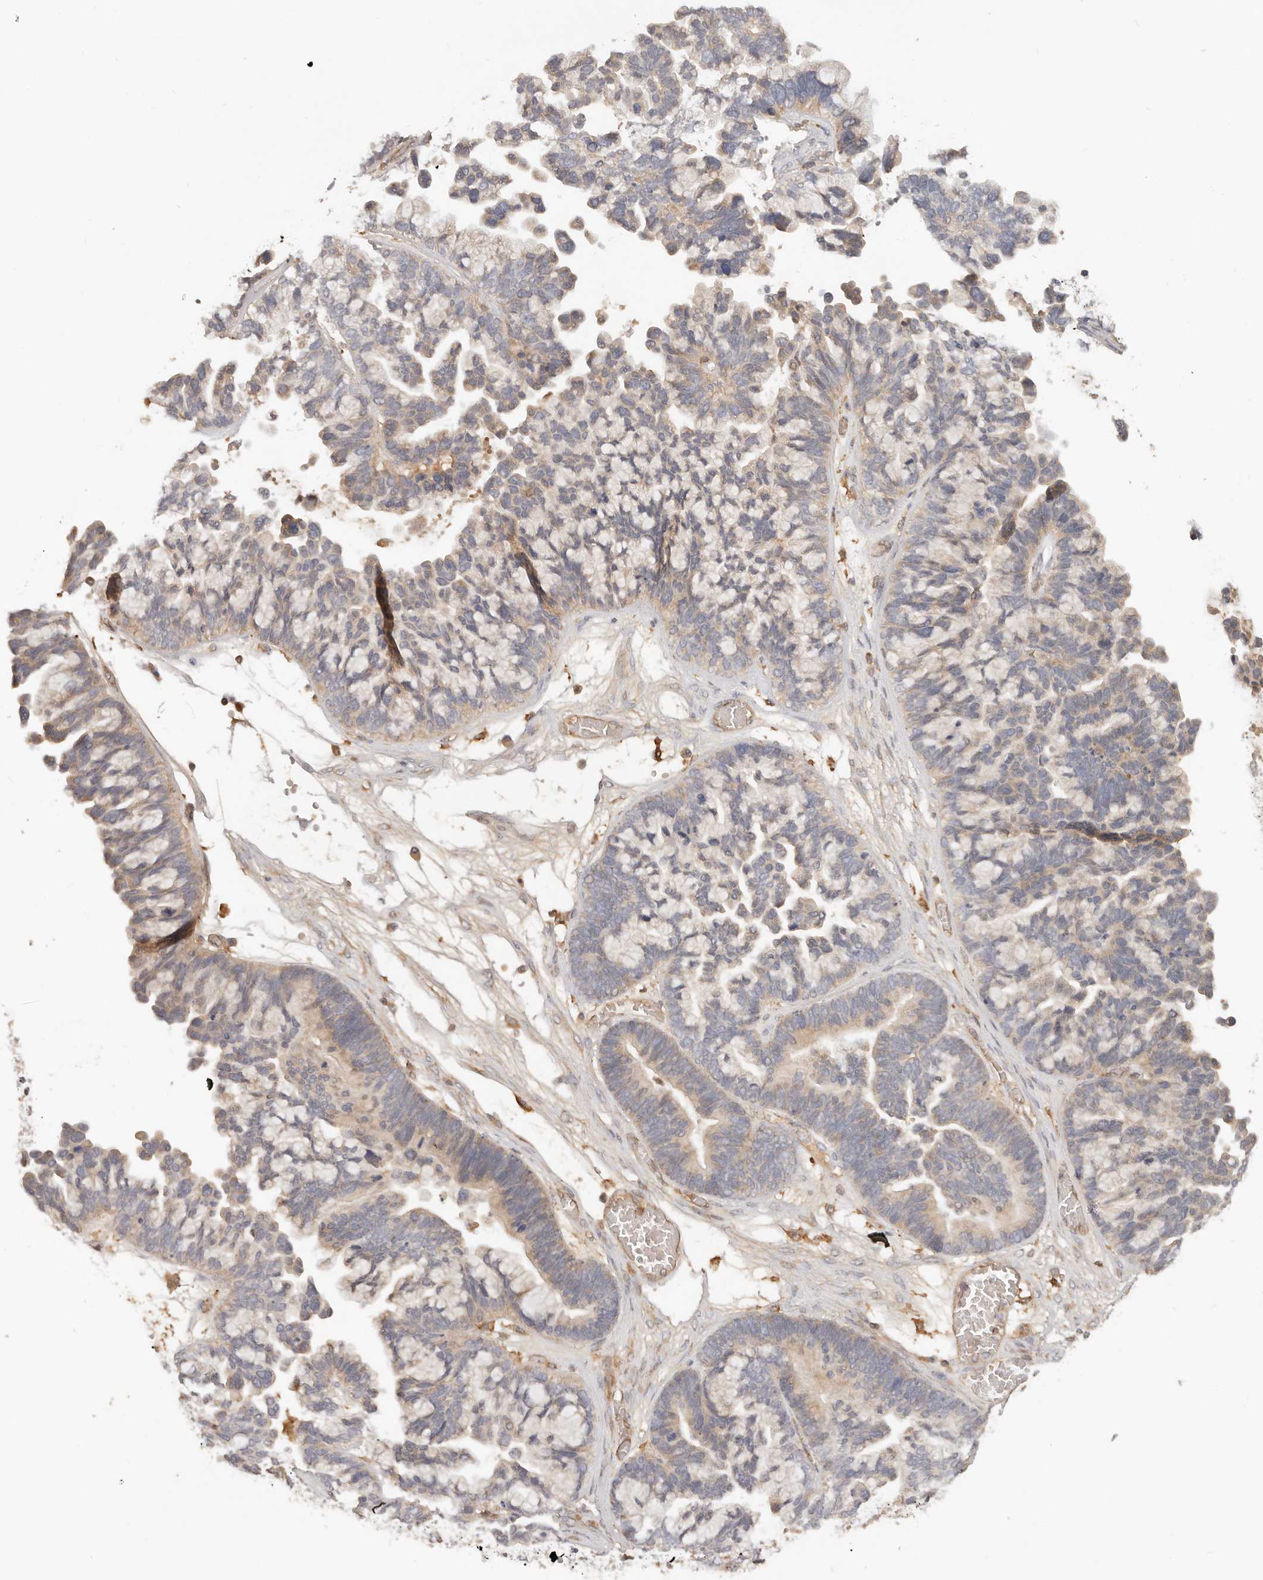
{"staining": {"intensity": "weak", "quantity": "25%-75%", "location": "cytoplasmic/membranous"}, "tissue": "ovarian cancer", "cell_type": "Tumor cells", "image_type": "cancer", "snomed": [{"axis": "morphology", "description": "Cystadenocarcinoma, serous, NOS"}, {"axis": "topography", "description": "Ovary"}], "caption": "Tumor cells show low levels of weak cytoplasmic/membranous expression in about 25%-75% of cells in human ovarian cancer. (brown staining indicates protein expression, while blue staining denotes nuclei).", "gene": "NECAP2", "patient": {"sex": "female", "age": 56}}